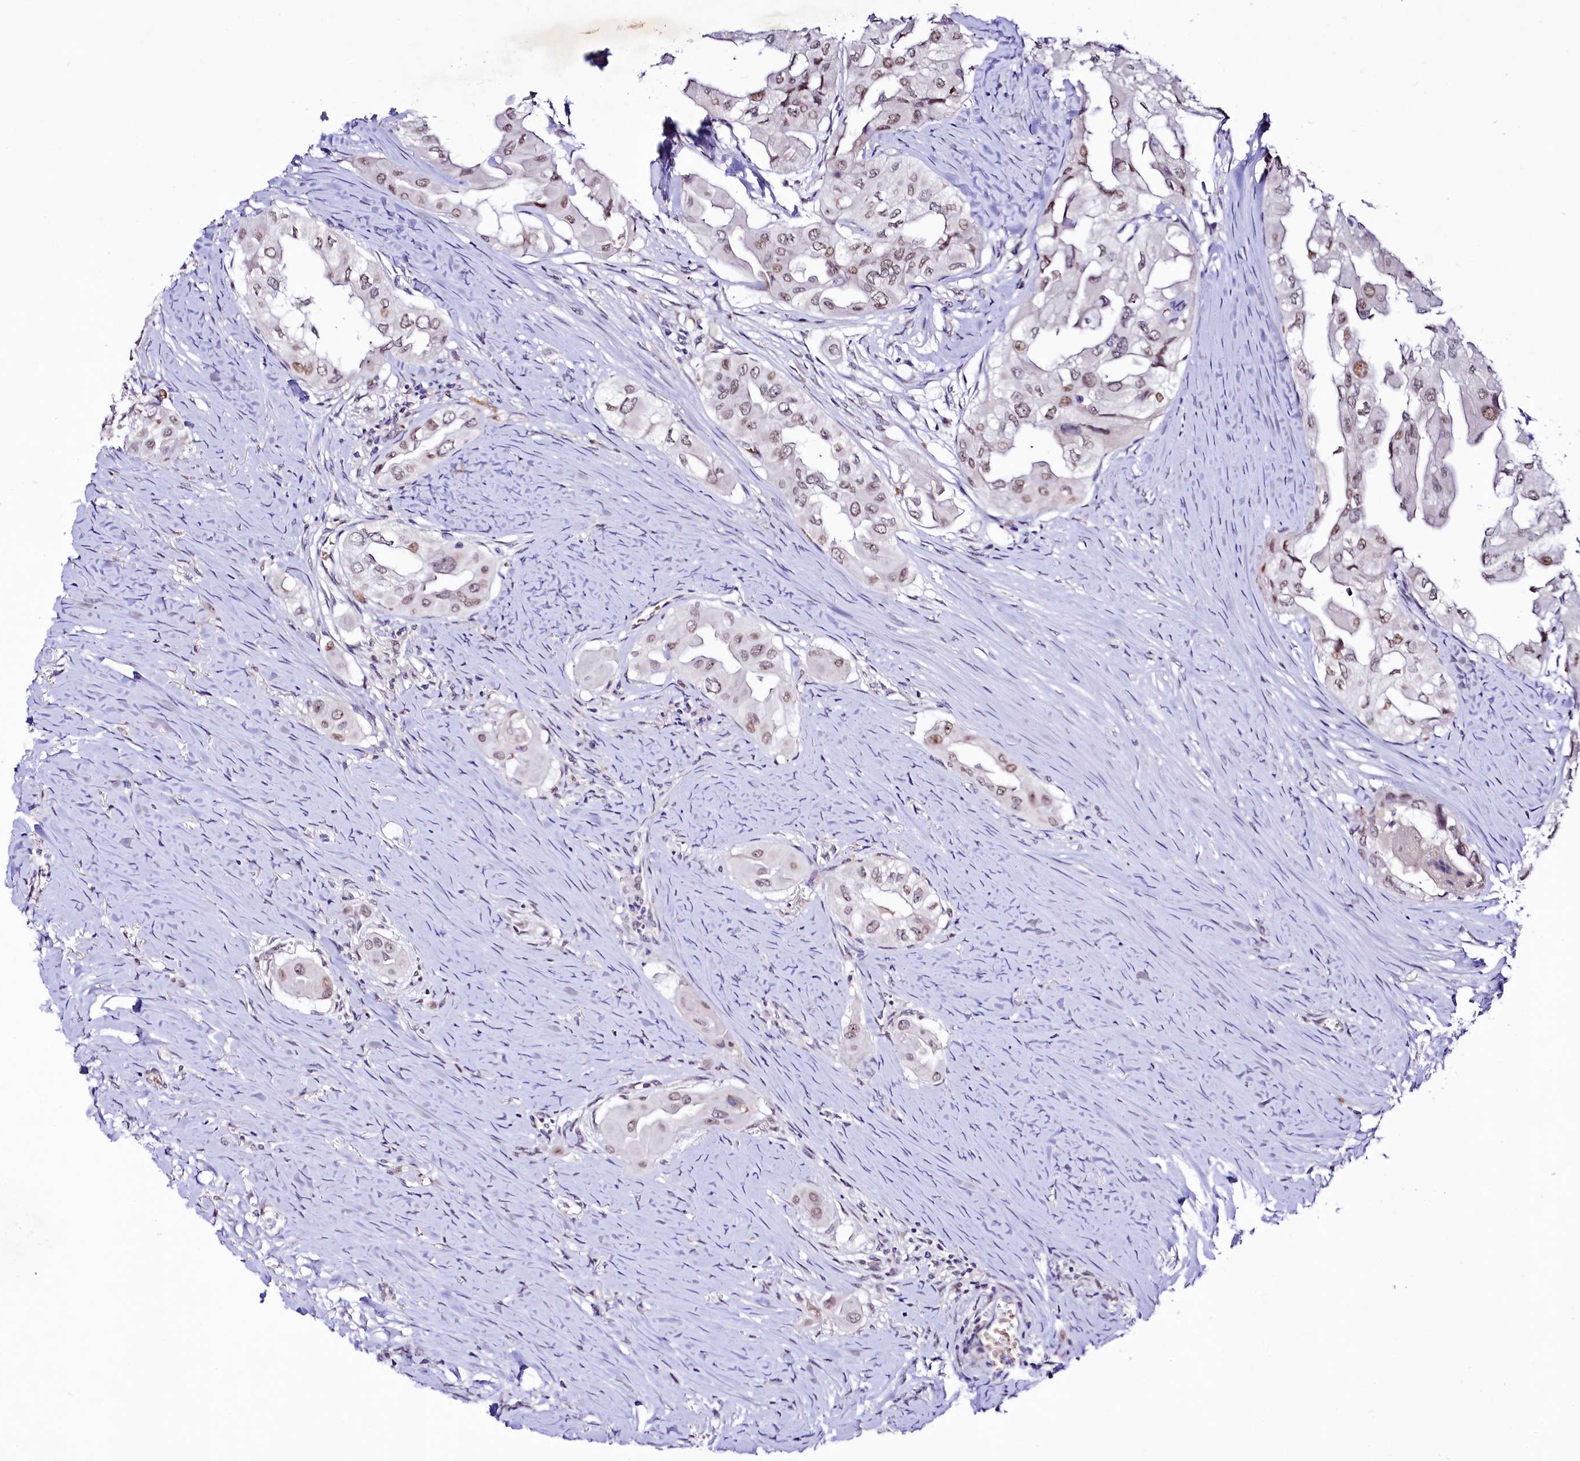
{"staining": {"intensity": "moderate", "quantity": ">75%", "location": "nuclear"}, "tissue": "thyroid cancer", "cell_type": "Tumor cells", "image_type": "cancer", "snomed": [{"axis": "morphology", "description": "Papillary adenocarcinoma, NOS"}, {"axis": "topography", "description": "Thyroid gland"}], "caption": "Immunohistochemistry of papillary adenocarcinoma (thyroid) reveals medium levels of moderate nuclear staining in about >75% of tumor cells.", "gene": "LEUTX", "patient": {"sex": "female", "age": 59}}